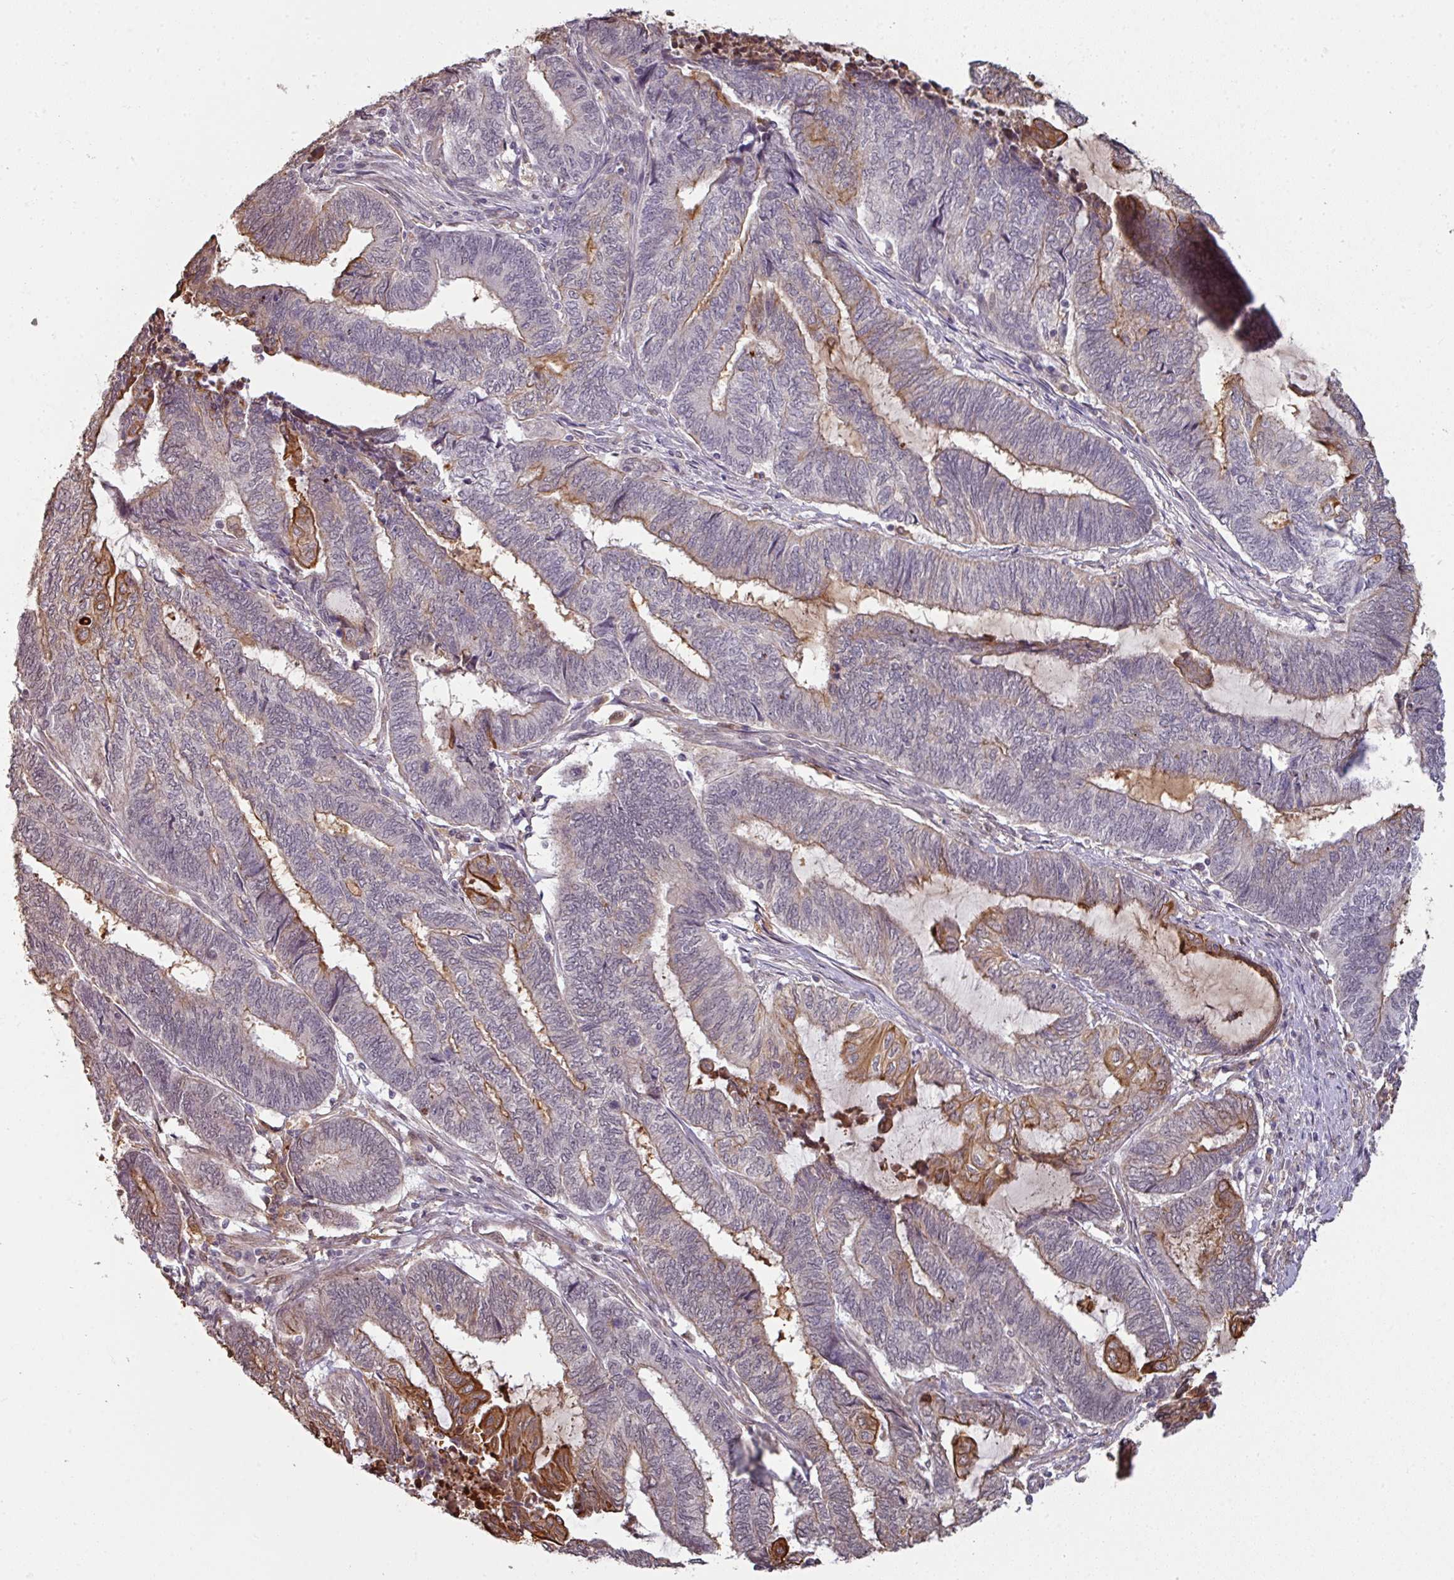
{"staining": {"intensity": "strong", "quantity": "<25%", "location": "cytoplasmic/membranous"}, "tissue": "endometrial cancer", "cell_type": "Tumor cells", "image_type": "cancer", "snomed": [{"axis": "morphology", "description": "Adenocarcinoma, NOS"}, {"axis": "topography", "description": "Uterus"}, {"axis": "topography", "description": "Endometrium"}], "caption": "Strong cytoplasmic/membranous expression is identified in approximately <25% of tumor cells in endometrial adenocarcinoma.", "gene": "GTF2H3", "patient": {"sex": "female", "age": 70}}